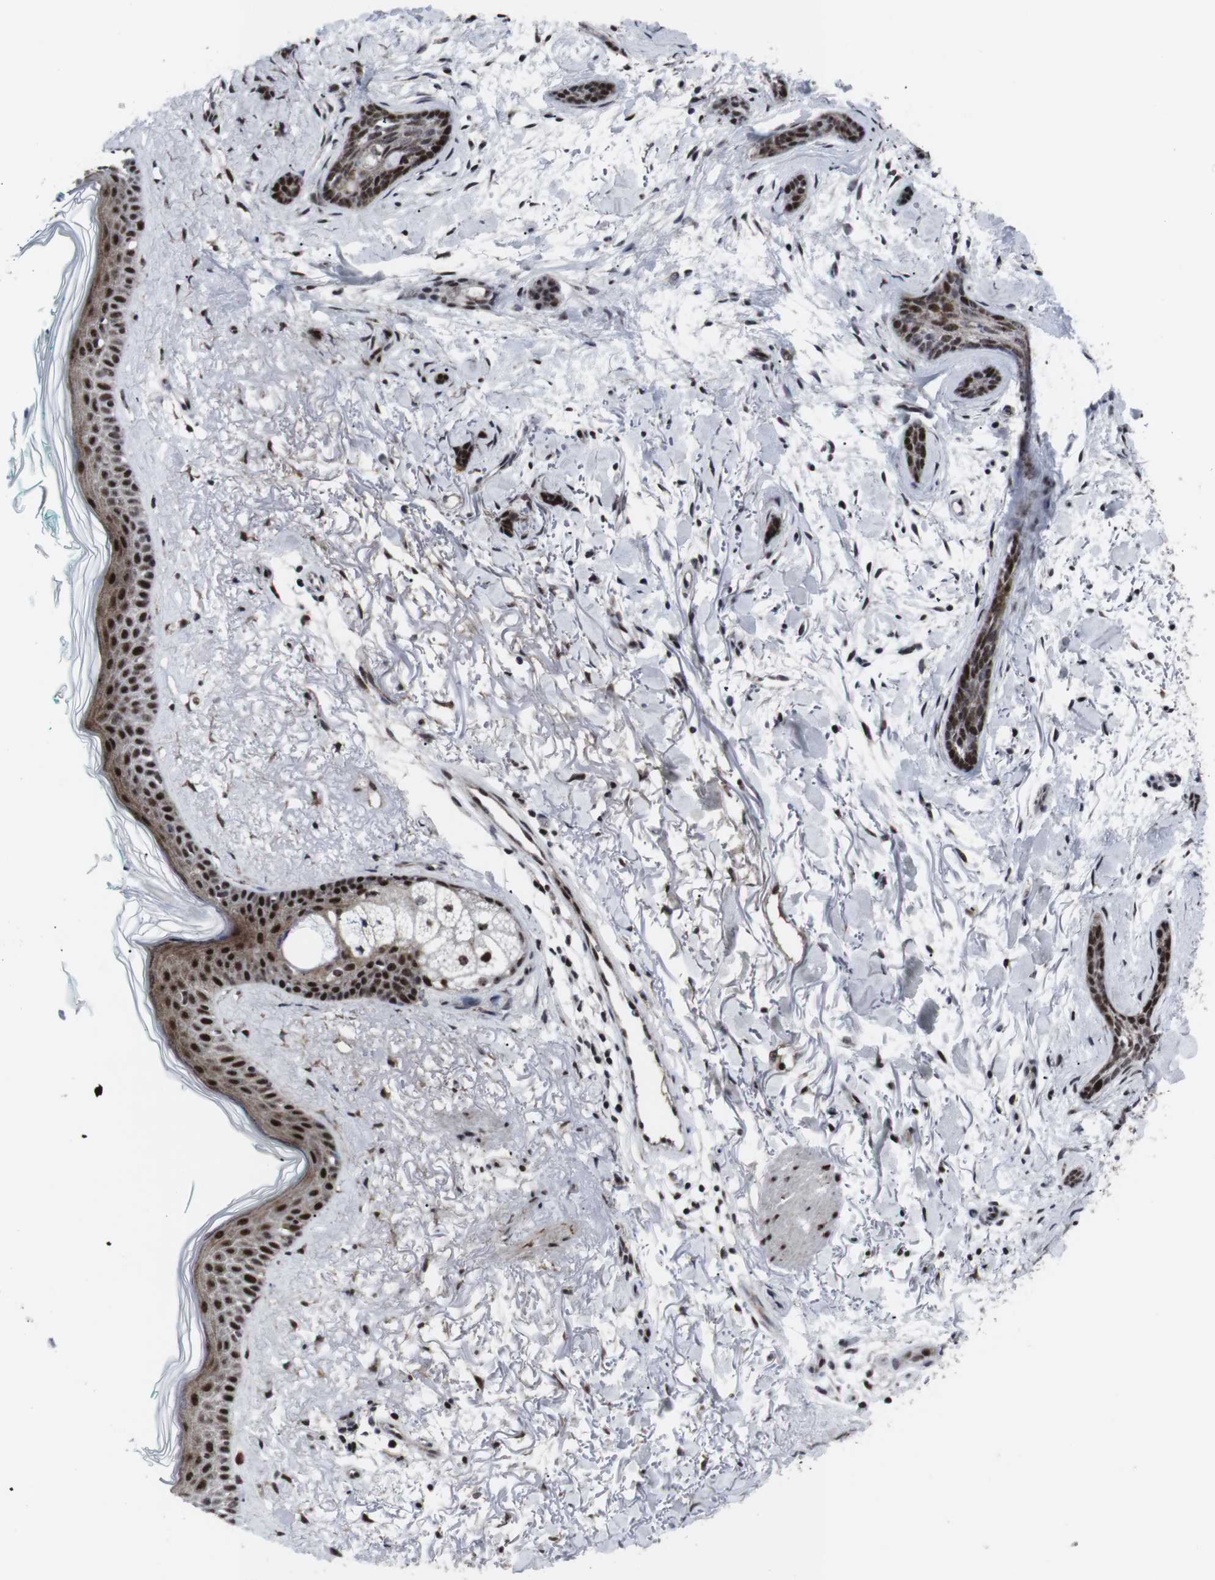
{"staining": {"intensity": "strong", "quantity": ">75%", "location": "nuclear"}, "tissue": "skin cancer", "cell_type": "Tumor cells", "image_type": "cancer", "snomed": [{"axis": "morphology", "description": "Basal cell carcinoma"}, {"axis": "morphology", "description": "Adnexal tumor, benign"}, {"axis": "topography", "description": "Skin"}], "caption": "Brown immunohistochemical staining in human skin basal cell carcinoma displays strong nuclear positivity in about >75% of tumor cells.", "gene": "MLH1", "patient": {"sex": "female", "age": 42}}